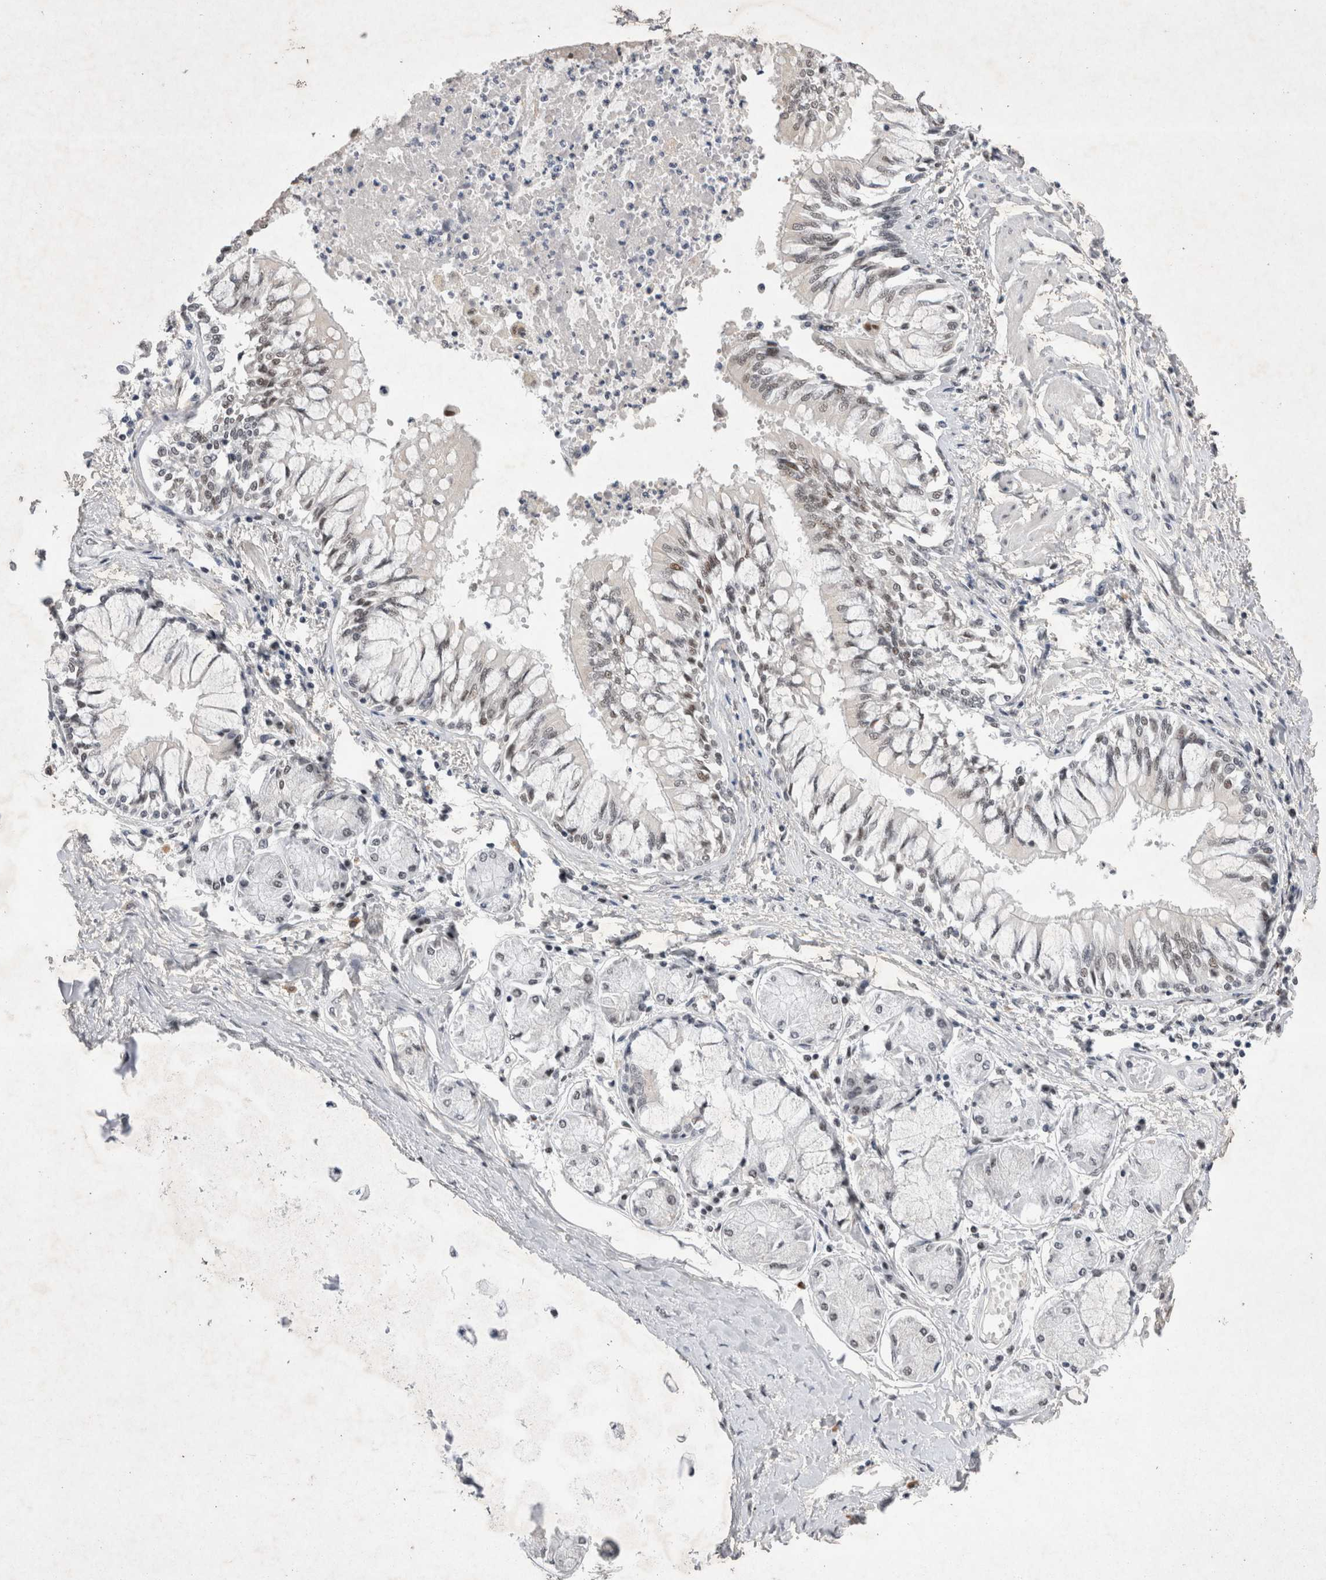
{"staining": {"intensity": "moderate", "quantity": "<25%", "location": "nuclear"}, "tissue": "bronchus", "cell_type": "Respiratory epithelial cells", "image_type": "normal", "snomed": [{"axis": "morphology", "description": "Normal tissue, NOS"}, {"axis": "topography", "description": "Cartilage tissue"}, {"axis": "topography", "description": "Bronchus"}, {"axis": "topography", "description": "Lung"}], "caption": "Respiratory epithelial cells display low levels of moderate nuclear expression in approximately <25% of cells in unremarkable bronchus.", "gene": "RBM6", "patient": {"sex": "female", "age": 49}}